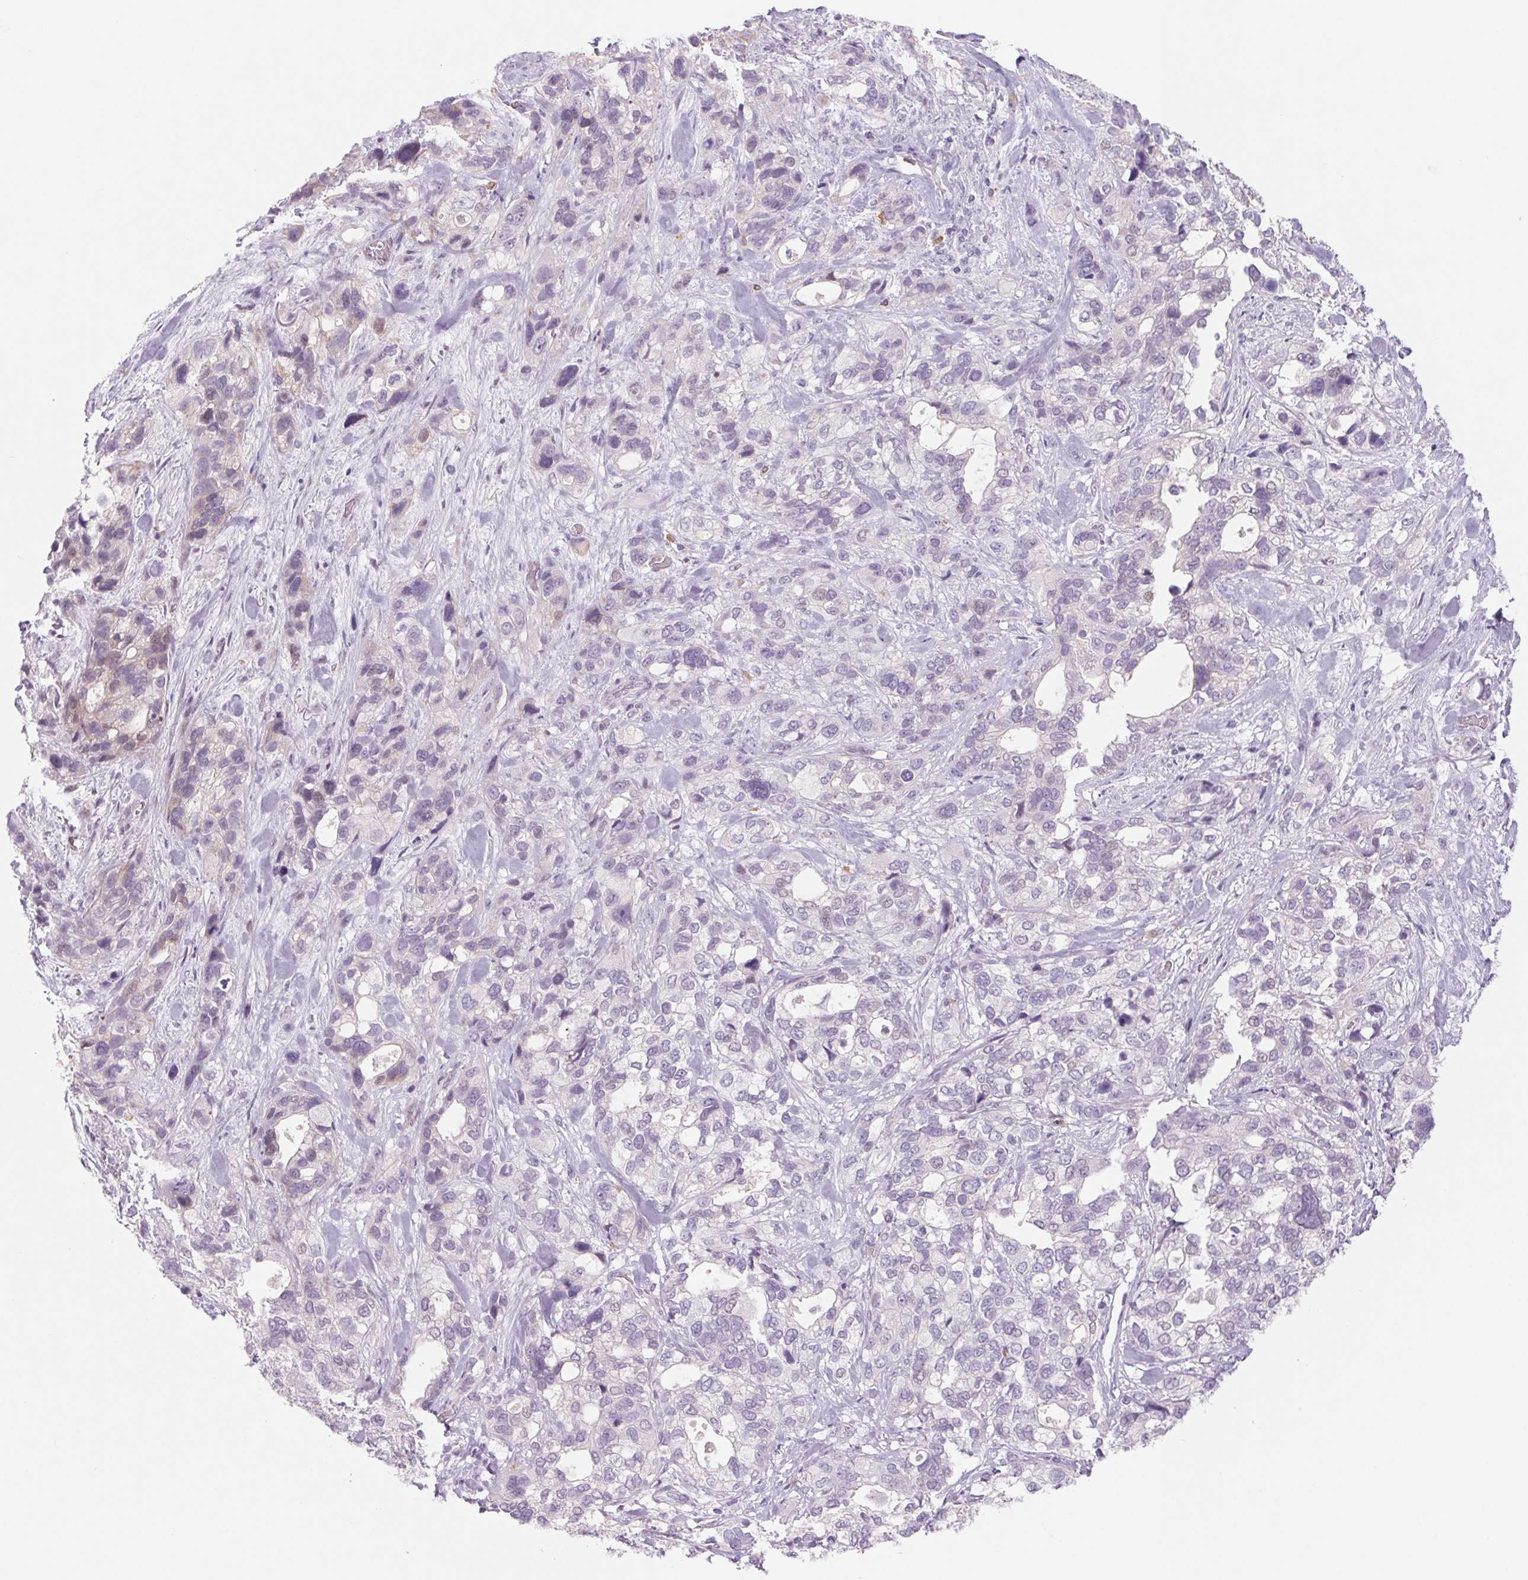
{"staining": {"intensity": "negative", "quantity": "none", "location": "none"}, "tissue": "stomach cancer", "cell_type": "Tumor cells", "image_type": "cancer", "snomed": [{"axis": "morphology", "description": "Adenocarcinoma, NOS"}, {"axis": "topography", "description": "Stomach, upper"}], "caption": "Immunohistochemistry histopathology image of neoplastic tissue: human stomach adenocarcinoma stained with DAB demonstrates no significant protein expression in tumor cells.", "gene": "KRT1", "patient": {"sex": "female", "age": 81}}